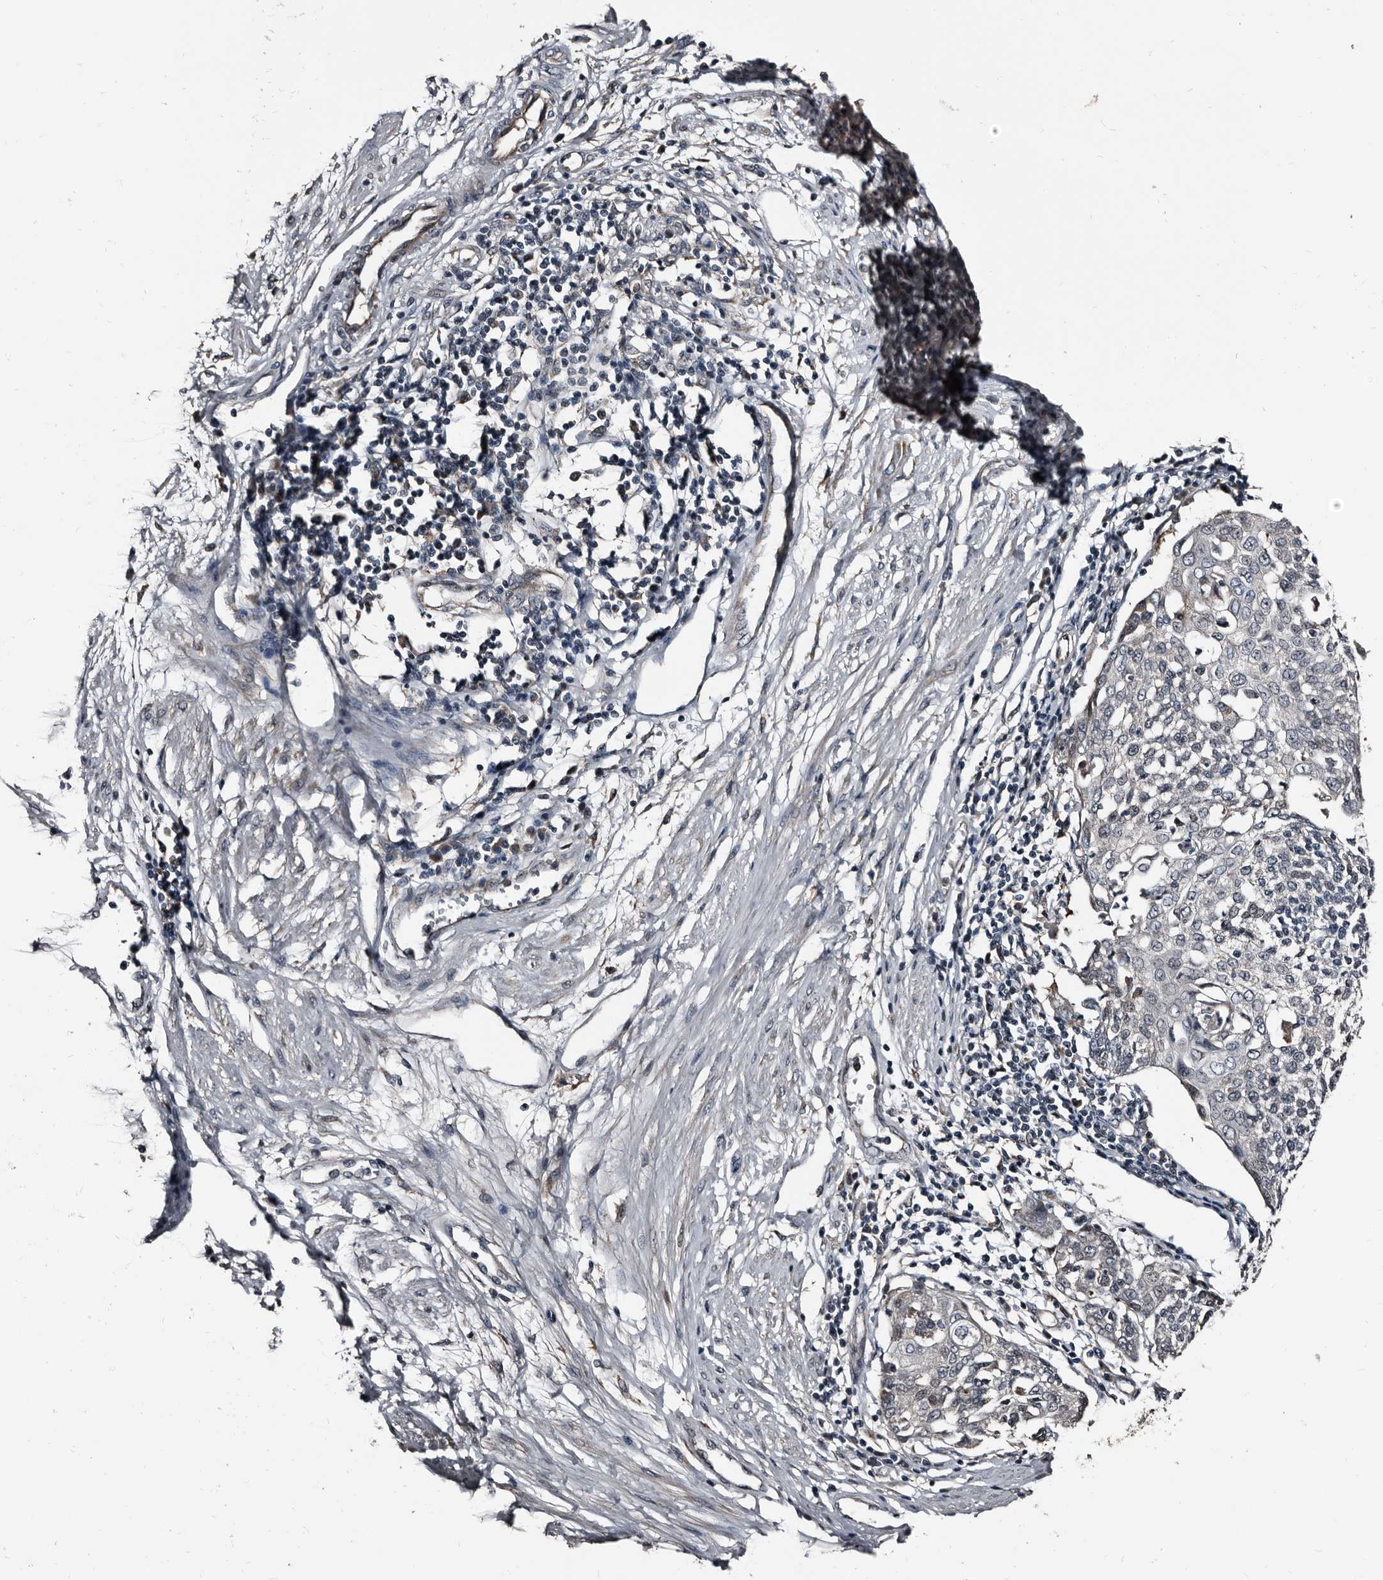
{"staining": {"intensity": "negative", "quantity": "none", "location": "none"}, "tissue": "cervical cancer", "cell_type": "Tumor cells", "image_type": "cancer", "snomed": [{"axis": "morphology", "description": "Squamous cell carcinoma, NOS"}, {"axis": "topography", "description": "Cervix"}], "caption": "A histopathology image of cervical cancer stained for a protein displays no brown staining in tumor cells.", "gene": "DHPS", "patient": {"sex": "female", "age": 34}}